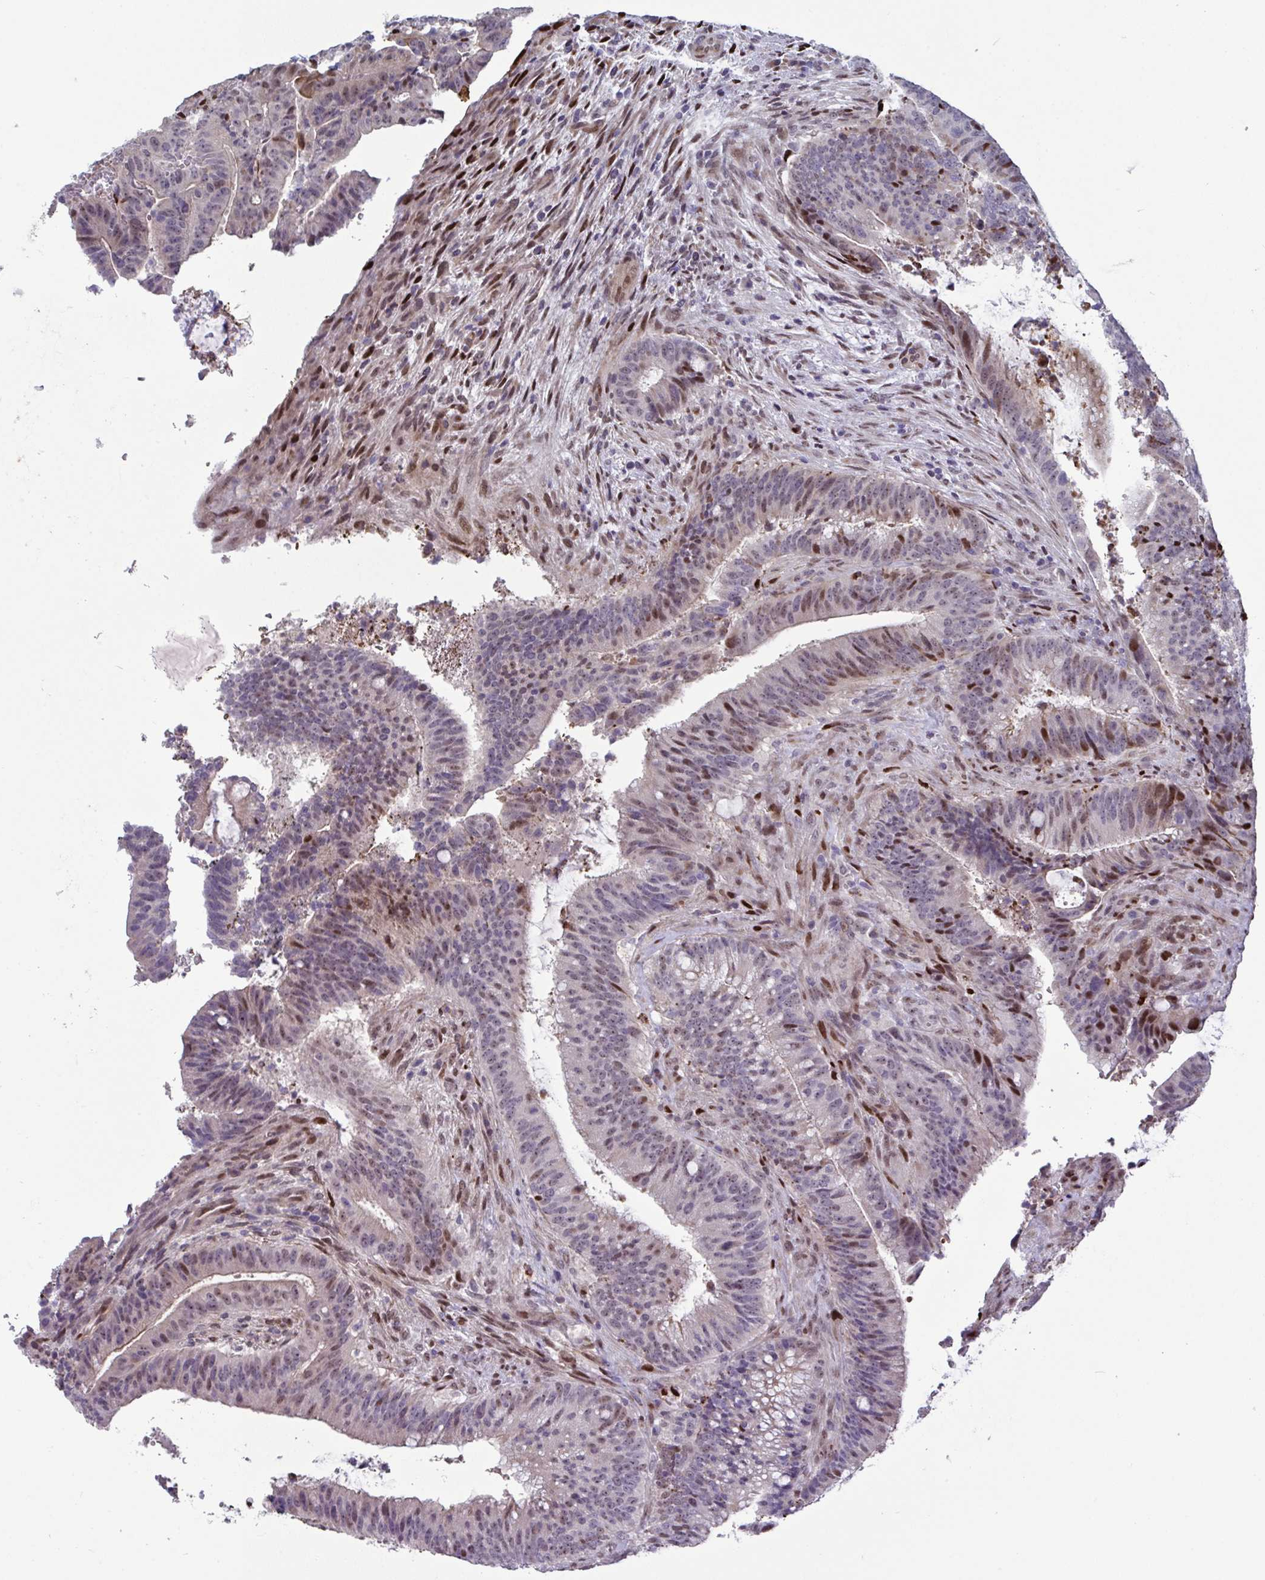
{"staining": {"intensity": "moderate", "quantity": "25%-75%", "location": "nuclear"}, "tissue": "colorectal cancer", "cell_type": "Tumor cells", "image_type": "cancer", "snomed": [{"axis": "morphology", "description": "Adenocarcinoma, NOS"}, {"axis": "topography", "description": "Colon"}], "caption": "Protein staining by immunohistochemistry reveals moderate nuclear positivity in approximately 25%-75% of tumor cells in colorectal cancer (adenocarcinoma). (DAB (3,3'-diaminobenzidine) IHC with brightfield microscopy, high magnification).", "gene": "PELI2", "patient": {"sex": "female", "age": 43}}